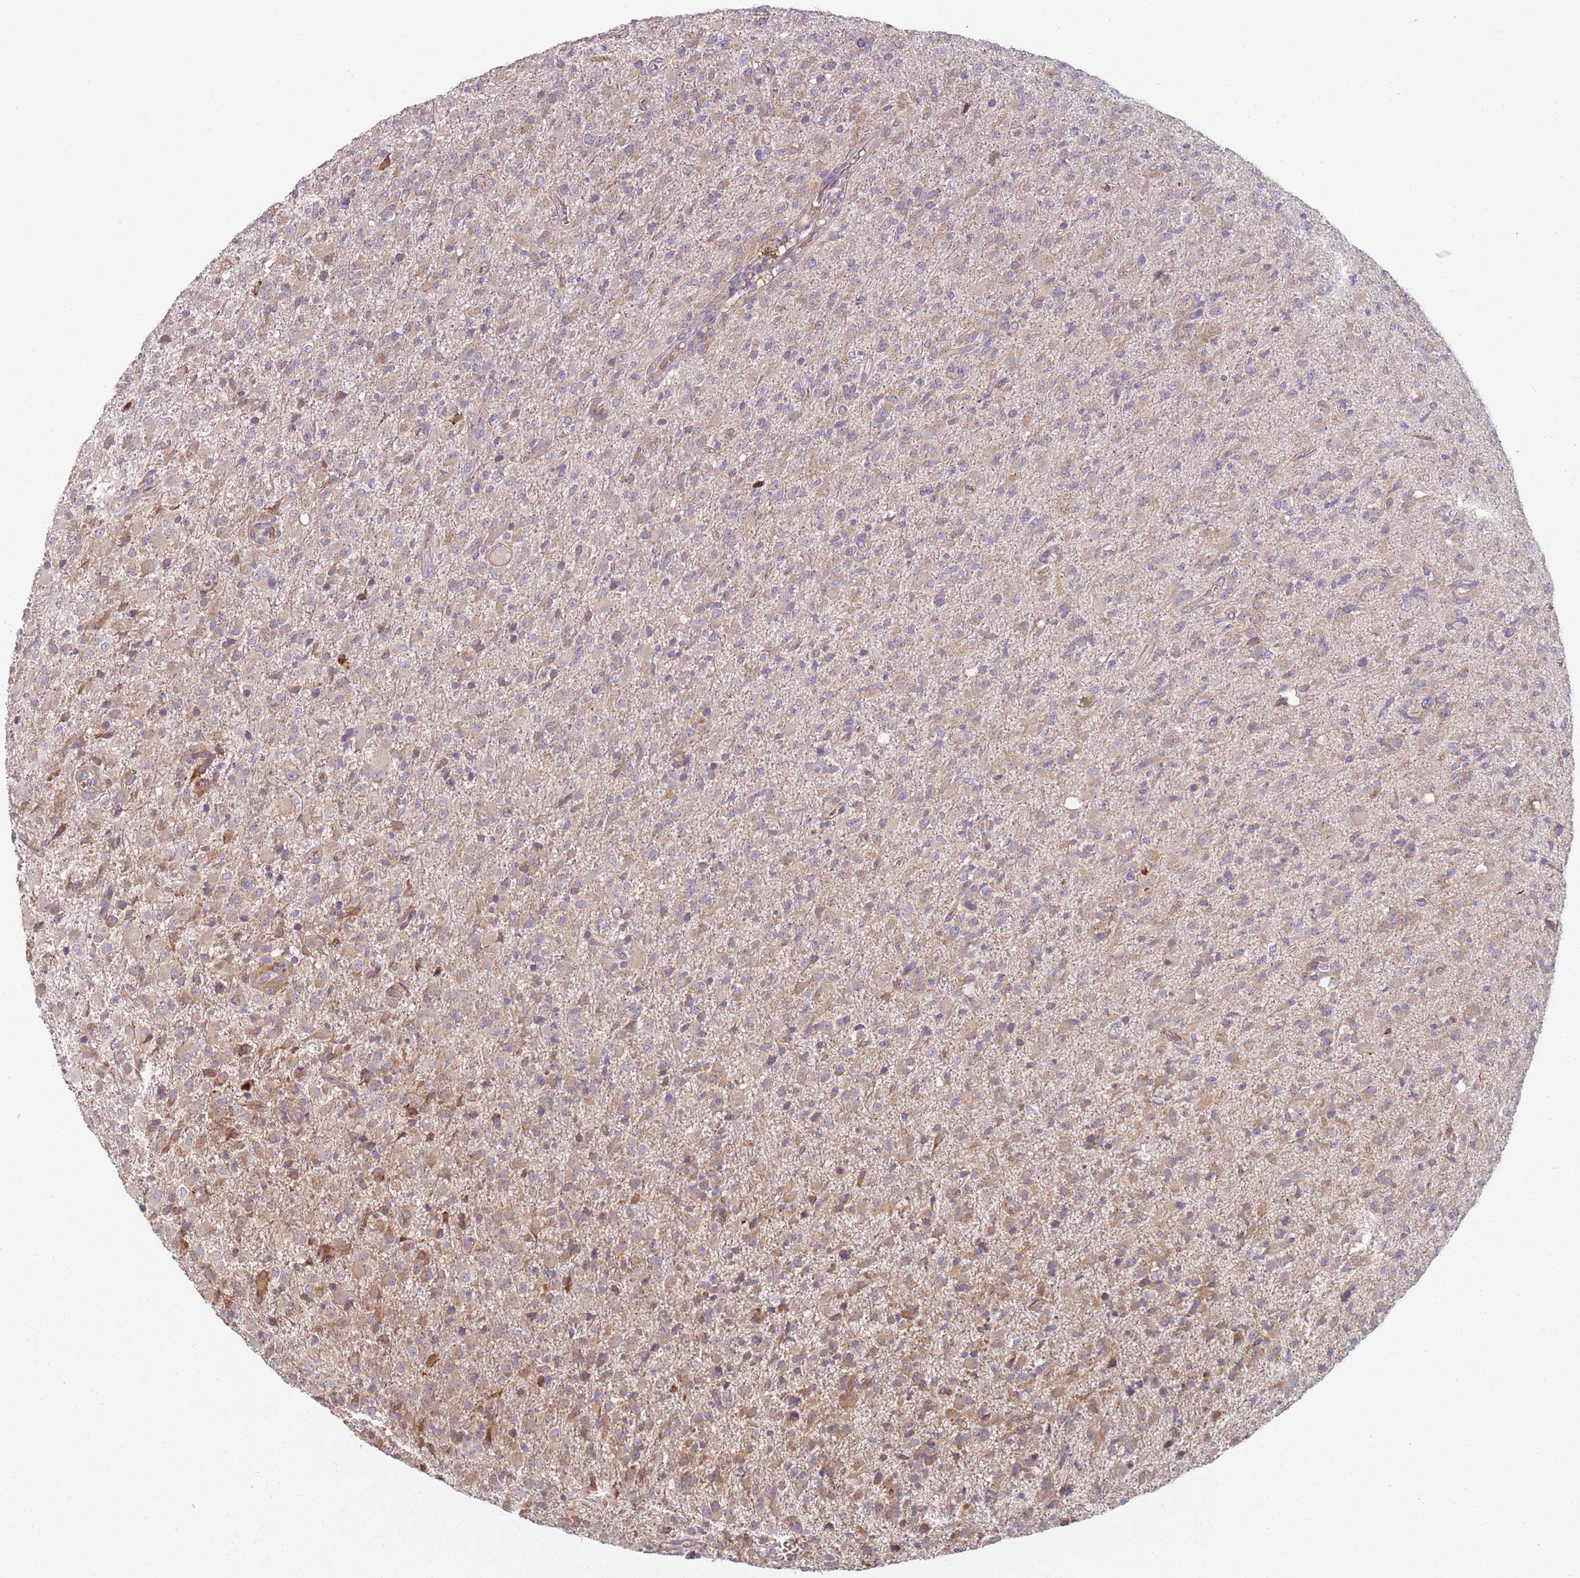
{"staining": {"intensity": "moderate", "quantity": "<25%", "location": "cytoplasmic/membranous"}, "tissue": "glioma", "cell_type": "Tumor cells", "image_type": "cancer", "snomed": [{"axis": "morphology", "description": "Glioma, malignant, Low grade"}, {"axis": "topography", "description": "Brain"}], "caption": "IHC of malignant glioma (low-grade) shows low levels of moderate cytoplasmic/membranous positivity in about <25% of tumor cells. (DAB IHC, brown staining for protein, blue staining for nuclei).", "gene": "SPATA2", "patient": {"sex": "male", "age": 65}}